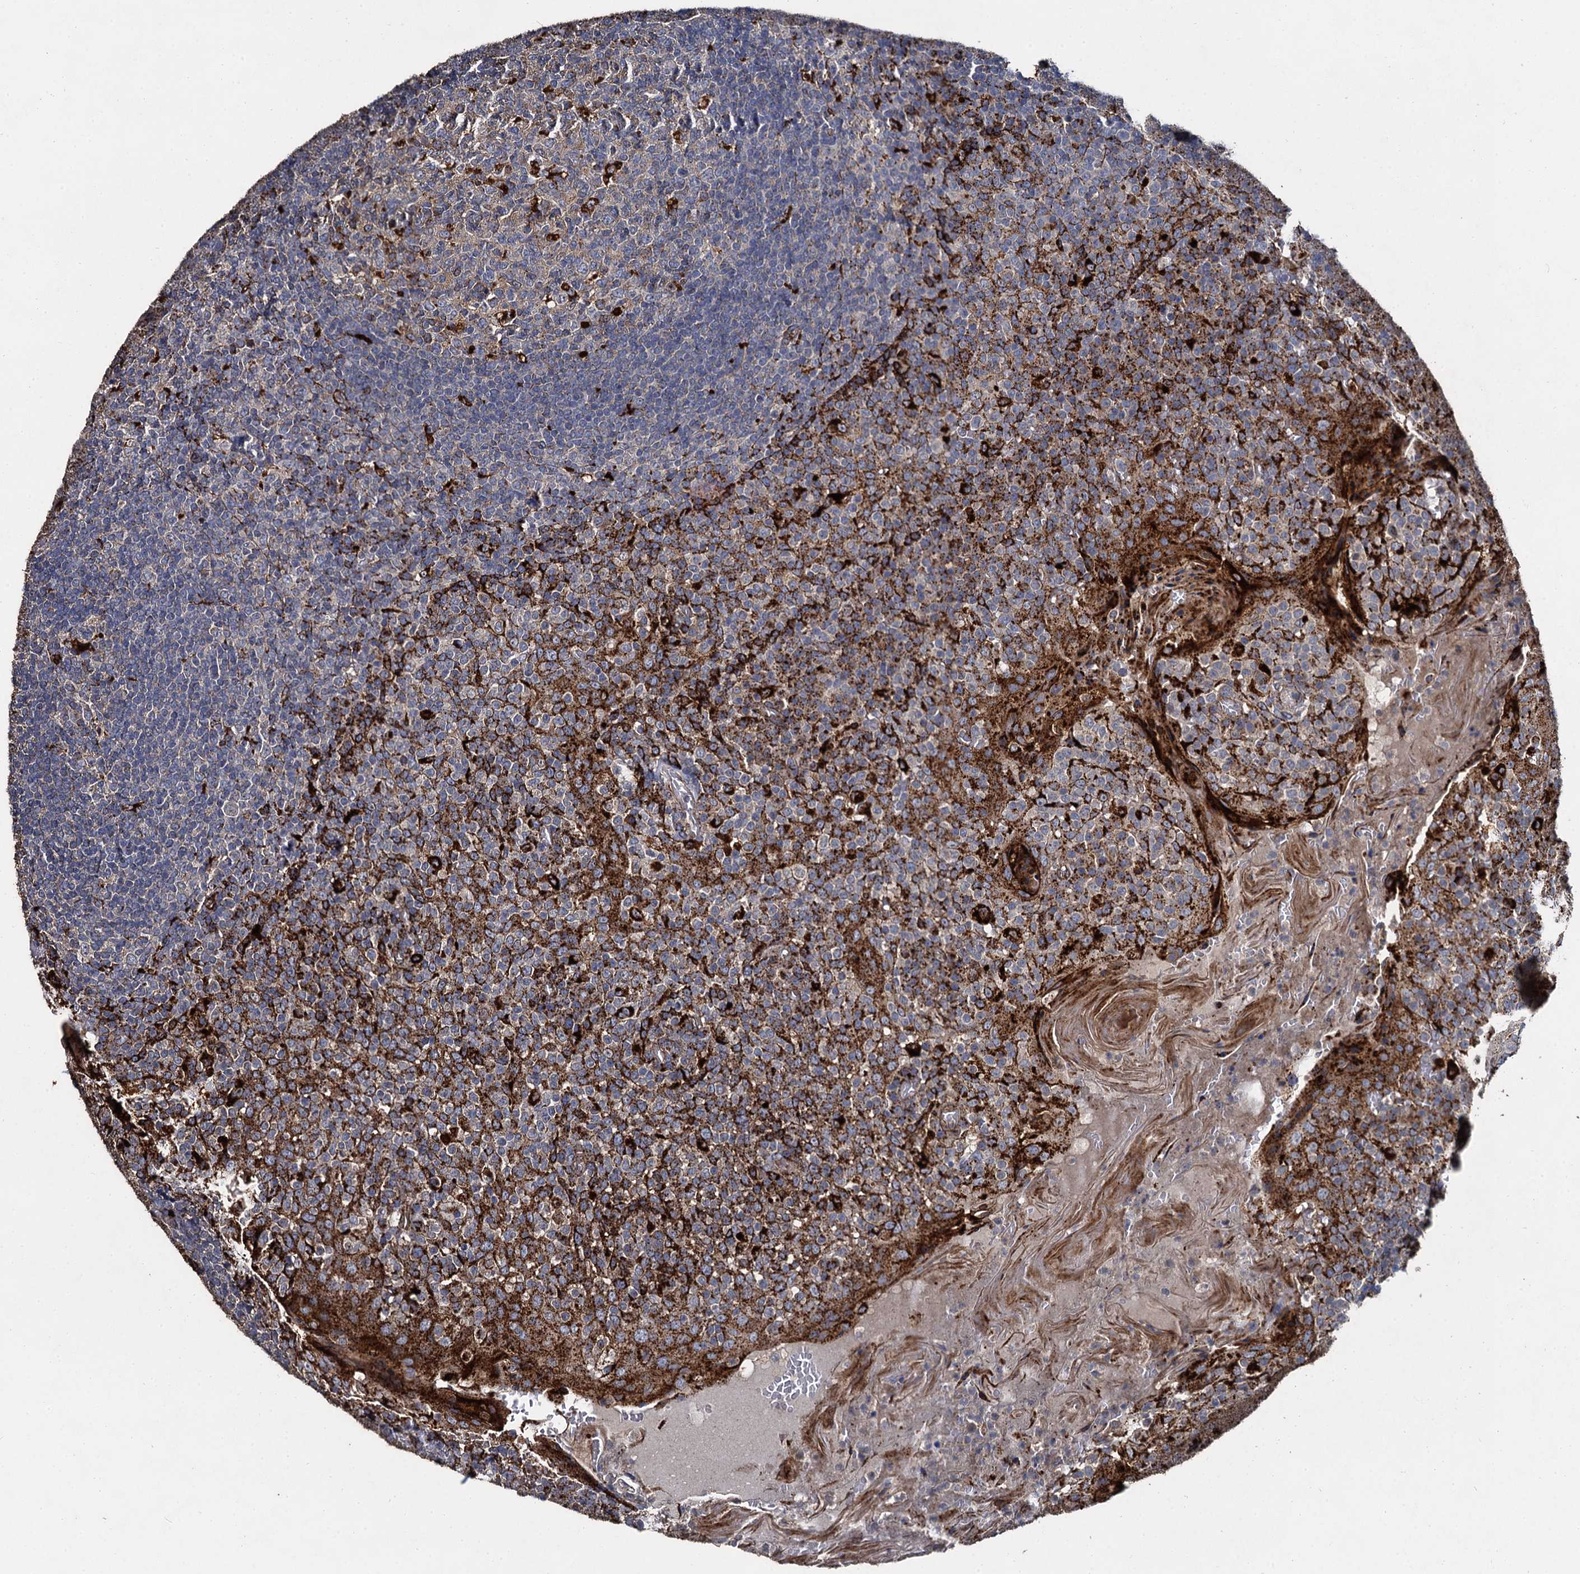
{"staining": {"intensity": "strong", "quantity": "<25%", "location": "cytoplasmic/membranous"}, "tissue": "tonsil", "cell_type": "Germinal center cells", "image_type": "normal", "snomed": [{"axis": "morphology", "description": "Normal tissue, NOS"}, {"axis": "topography", "description": "Tonsil"}], "caption": "Brown immunohistochemical staining in benign human tonsil demonstrates strong cytoplasmic/membranous positivity in approximately <25% of germinal center cells.", "gene": "GBA1", "patient": {"sex": "female", "age": 19}}